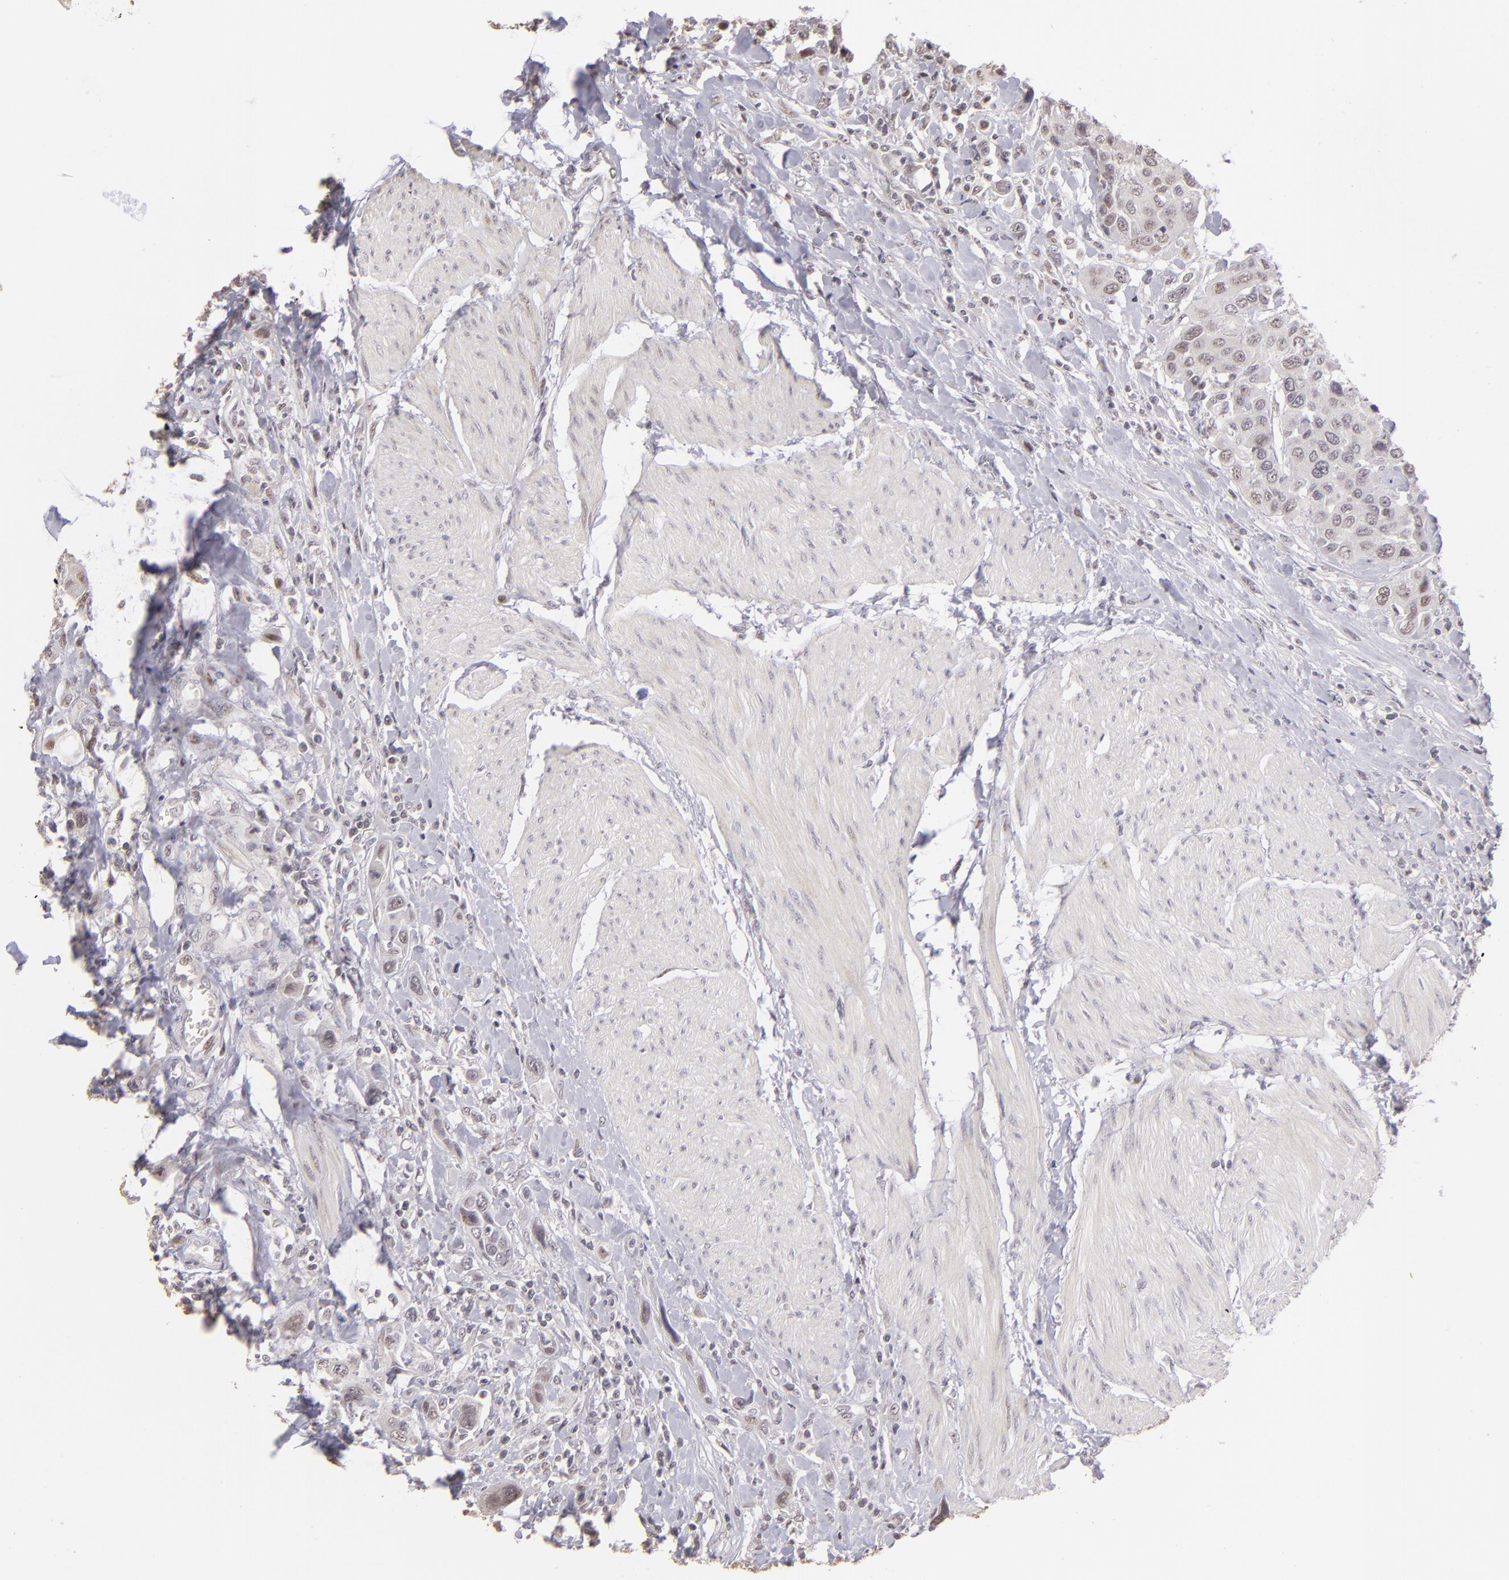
{"staining": {"intensity": "weak", "quantity": "<25%", "location": "nuclear"}, "tissue": "urothelial cancer", "cell_type": "Tumor cells", "image_type": "cancer", "snomed": [{"axis": "morphology", "description": "Urothelial carcinoma, High grade"}, {"axis": "topography", "description": "Urinary bladder"}], "caption": "IHC photomicrograph of neoplastic tissue: human high-grade urothelial carcinoma stained with DAB shows no significant protein positivity in tumor cells. (DAB IHC, high magnification).", "gene": "RARB", "patient": {"sex": "male", "age": 50}}